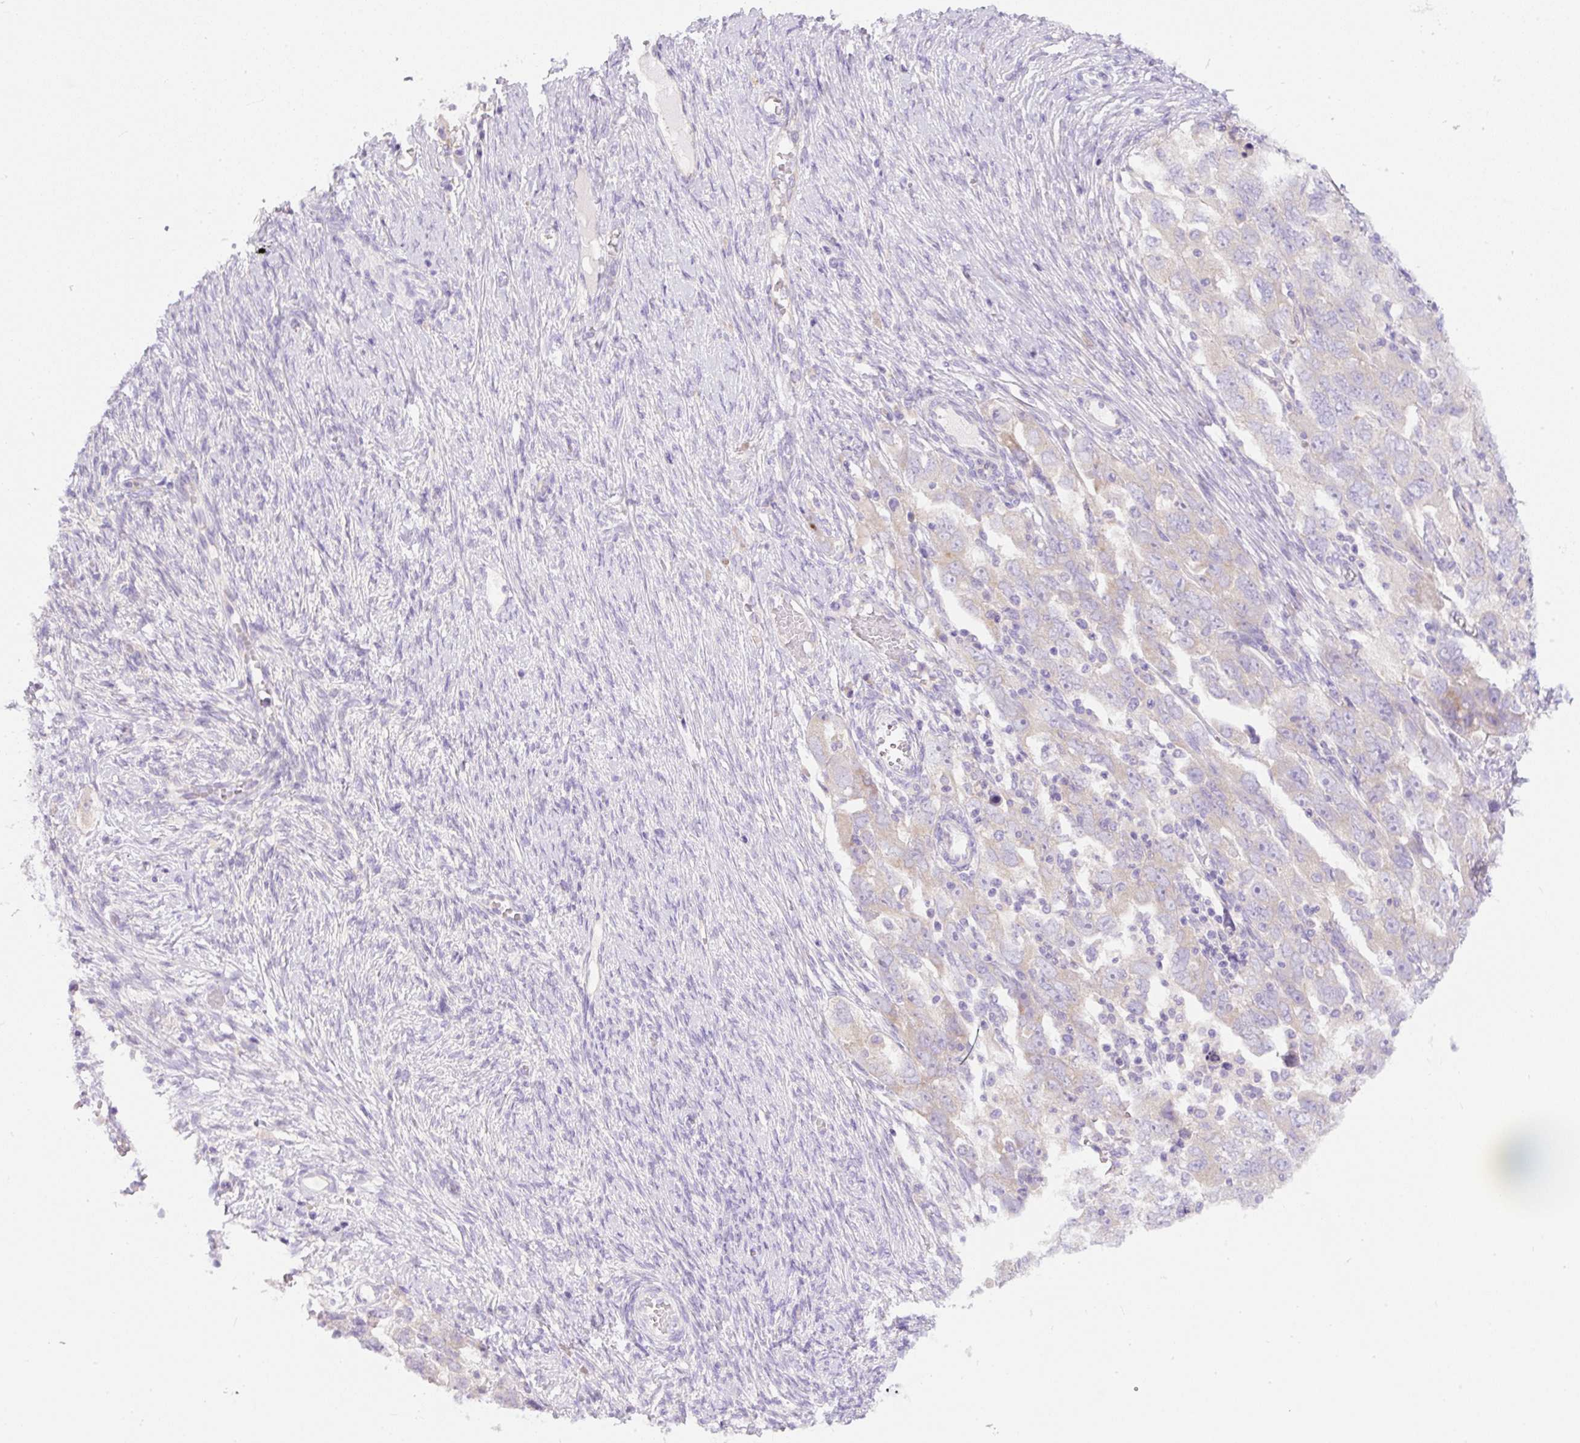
{"staining": {"intensity": "negative", "quantity": "none", "location": "none"}, "tissue": "ovarian cancer", "cell_type": "Tumor cells", "image_type": "cancer", "snomed": [{"axis": "morphology", "description": "Carcinoma, NOS"}, {"axis": "morphology", "description": "Cystadenocarcinoma, serous, NOS"}, {"axis": "topography", "description": "Ovary"}], "caption": "The micrograph demonstrates no significant staining in tumor cells of ovarian cancer (serous cystadenocarcinoma).", "gene": "DAPK1", "patient": {"sex": "female", "age": 69}}